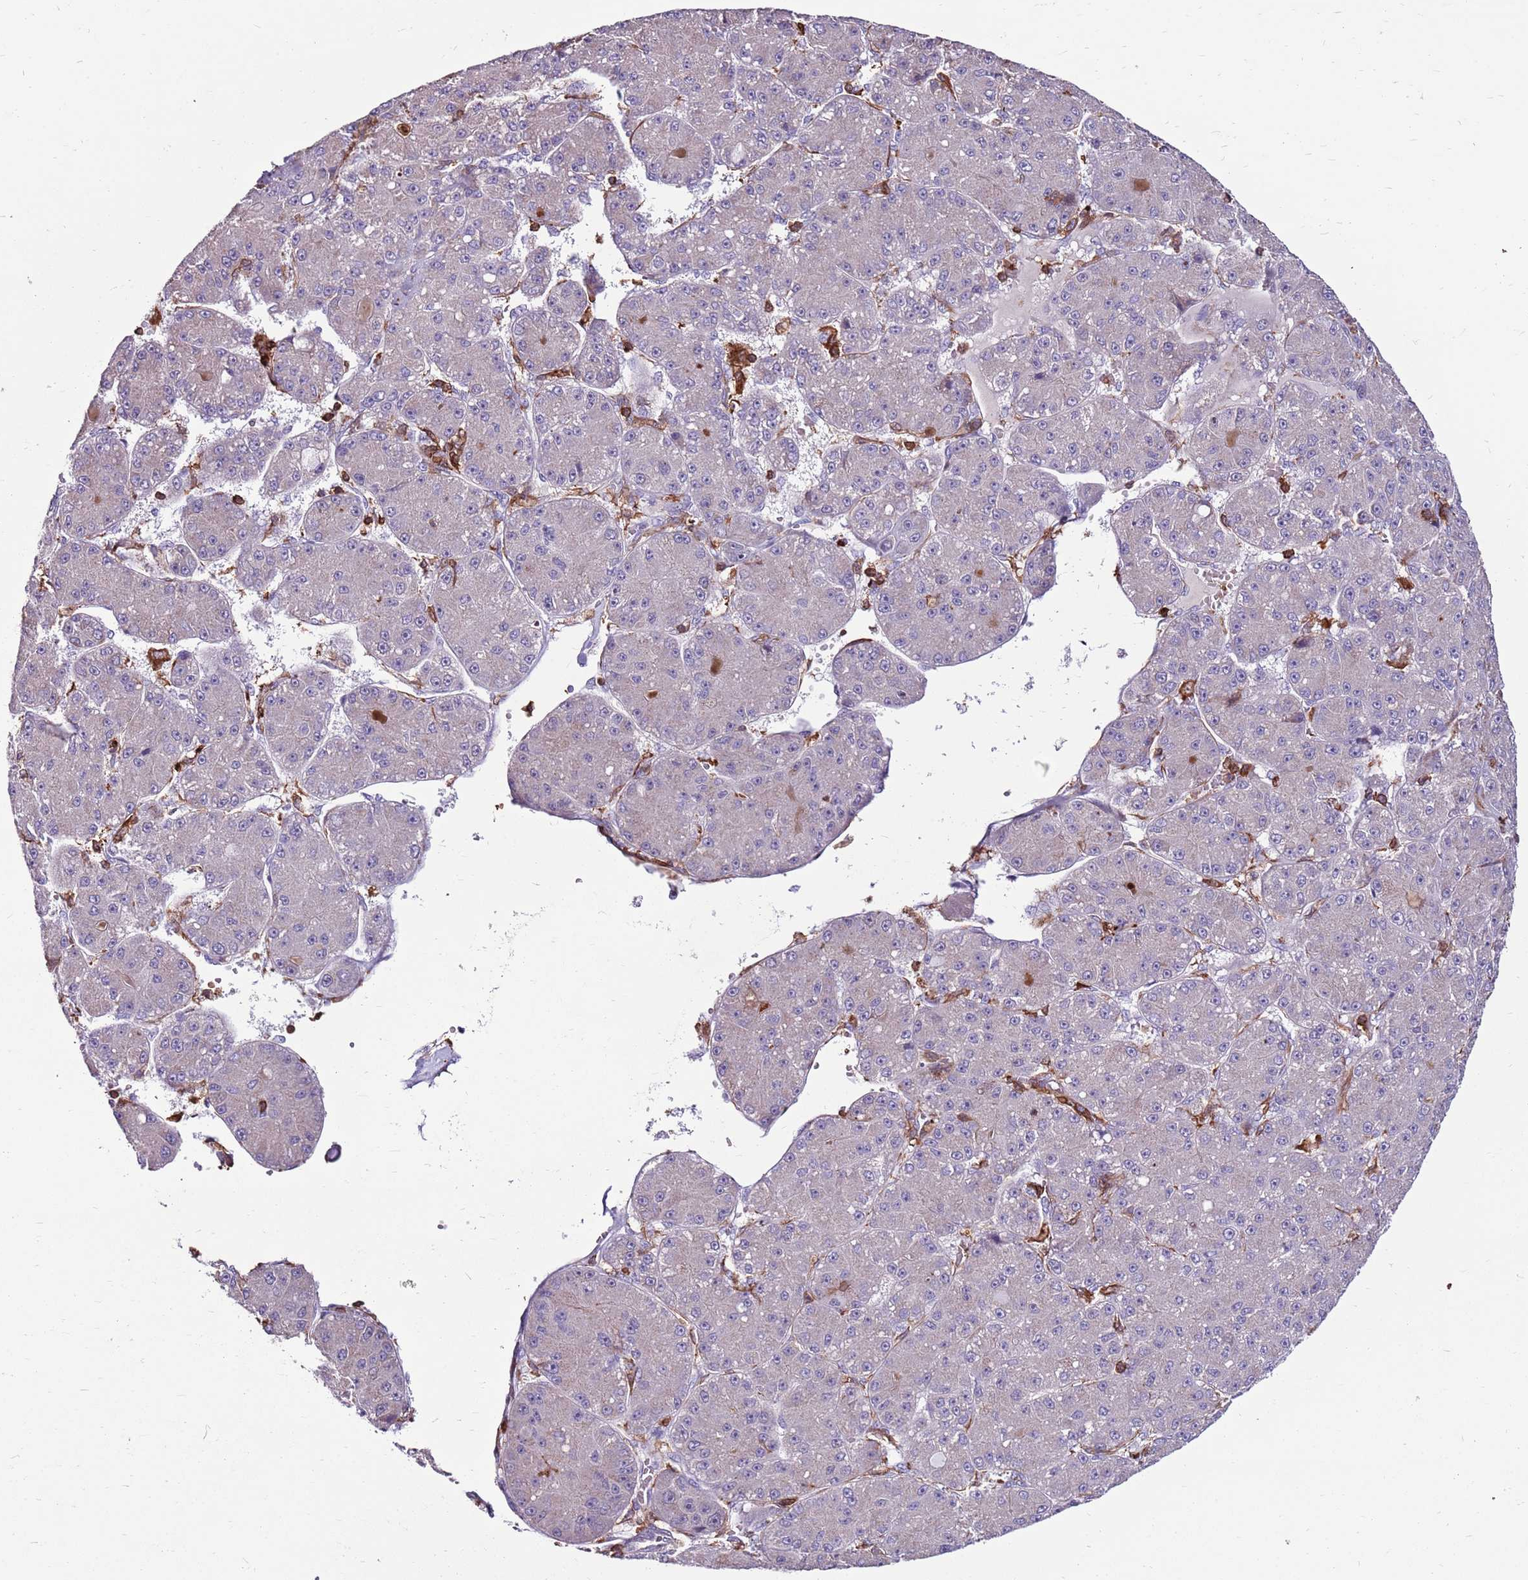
{"staining": {"intensity": "negative", "quantity": "none", "location": "none"}, "tissue": "liver cancer", "cell_type": "Tumor cells", "image_type": "cancer", "snomed": [{"axis": "morphology", "description": "Carcinoma, Hepatocellular, NOS"}, {"axis": "topography", "description": "Liver"}], "caption": "There is no significant expression in tumor cells of hepatocellular carcinoma (liver).", "gene": "ZSWIM1", "patient": {"sex": "male", "age": 67}}